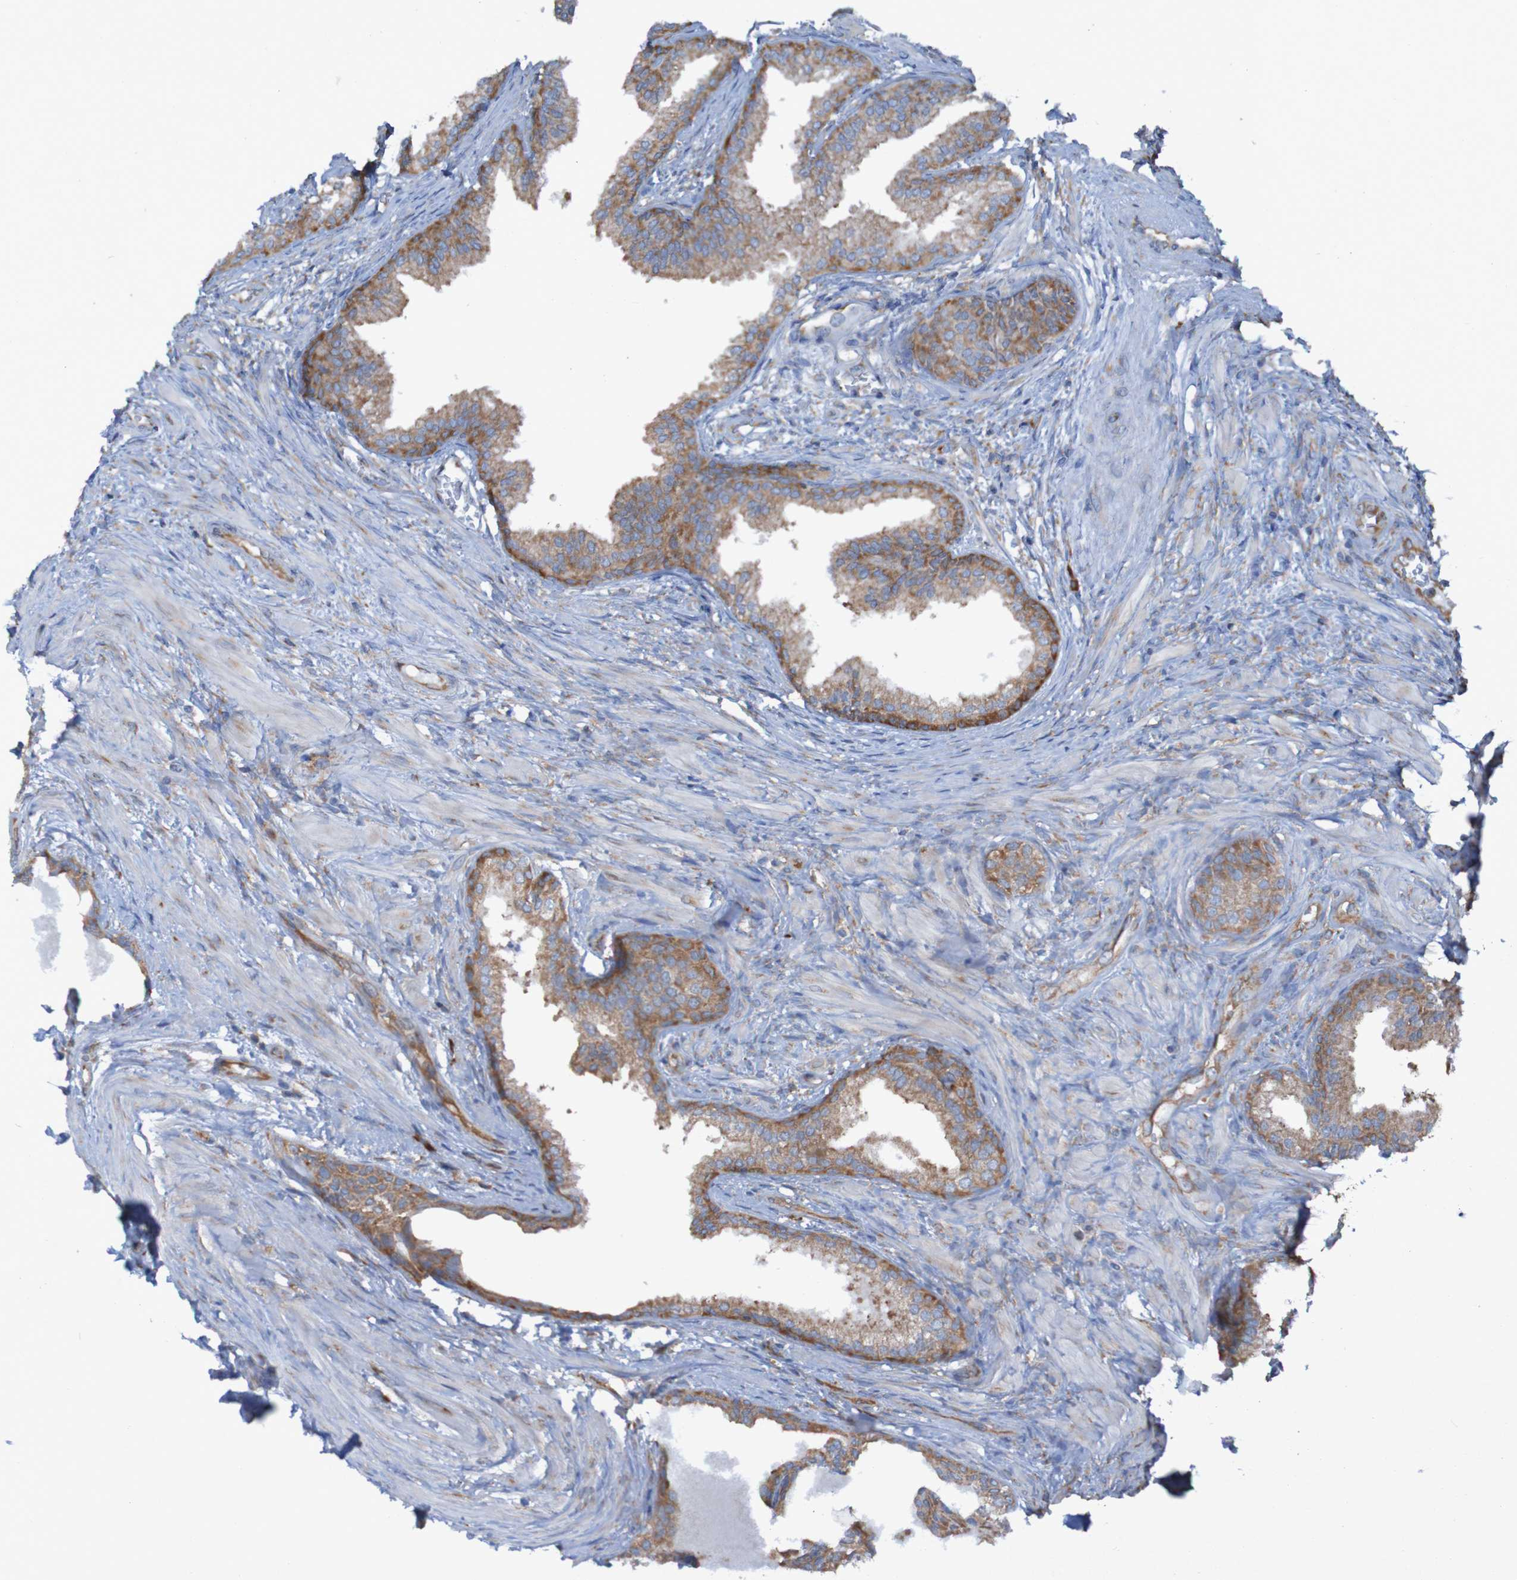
{"staining": {"intensity": "moderate", "quantity": ">75%", "location": "cytoplasmic/membranous"}, "tissue": "prostate", "cell_type": "Glandular cells", "image_type": "normal", "snomed": [{"axis": "morphology", "description": "Normal tissue, NOS"}, {"axis": "topography", "description": "Prostate"}], "caption": "The micrograph reveals immunohistochemical staining of benign prostate. There is moderate cytoplasmic/membranous positivity is appreciated in about >75% of glandular cells.", "gene": "RPL10L", "patient": {"sex": "male", "age": 76}}